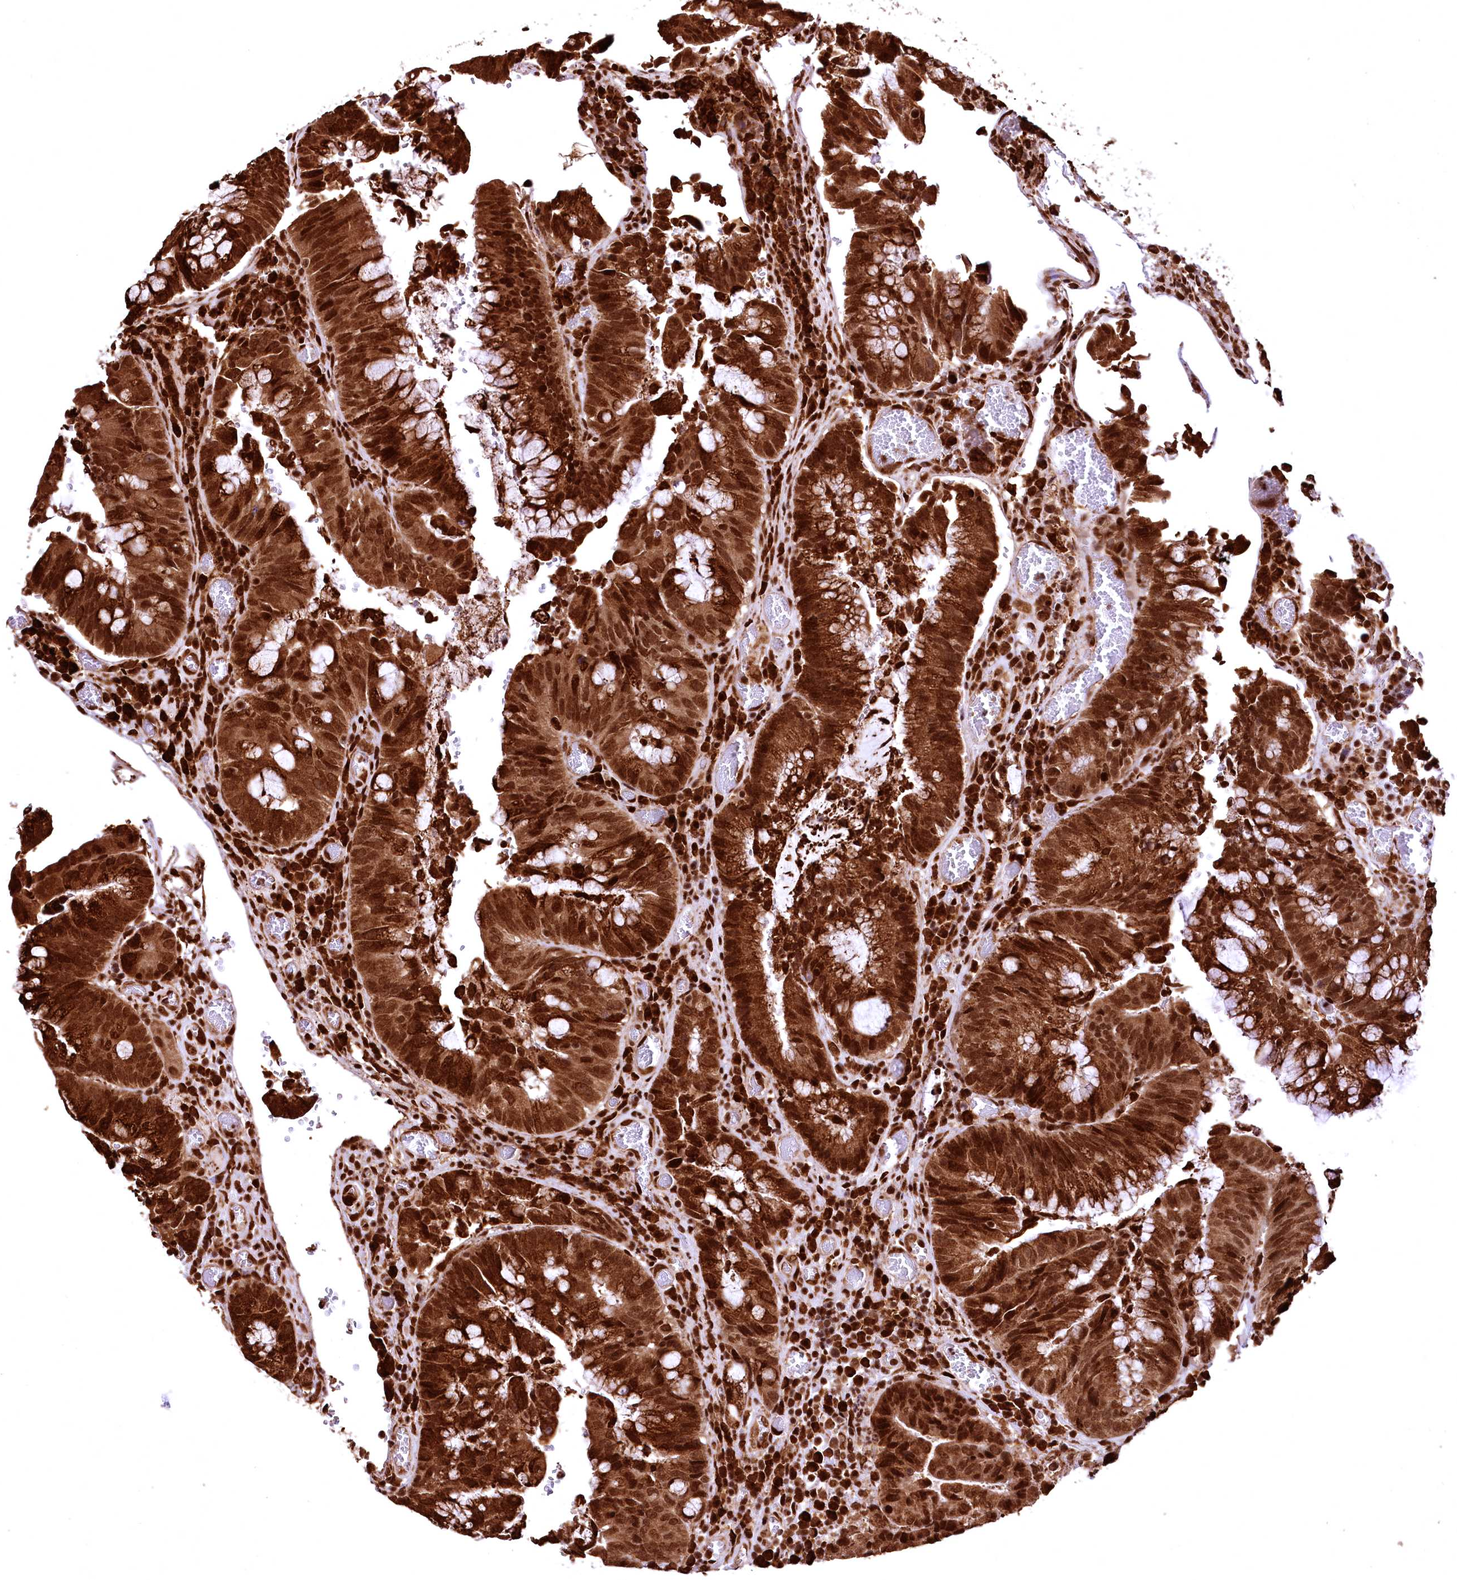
{"staining": {"intensity": "strong", "quantity": ">75%", "location": "cytoplasmic/membranous,nuclear"}, "tissue": "colorectal cancer", "cell_type": "Tumor cells", "image_type": "cancer", "snomed": [{"axis": "morphology", "description": "Adenocarcinoma, NOS"}, {"axis": "topography", "description": "Rectum"}], "caption": "Adenocarcinoma (colorectal) was stained to show a protein in brown. There is high levels of strong cytoplasmic/membranous and nuclear staining in approximately >75% of tumor cells.", "gene": "PDS5B", "patient": {"sex": "male", "age": 69}}